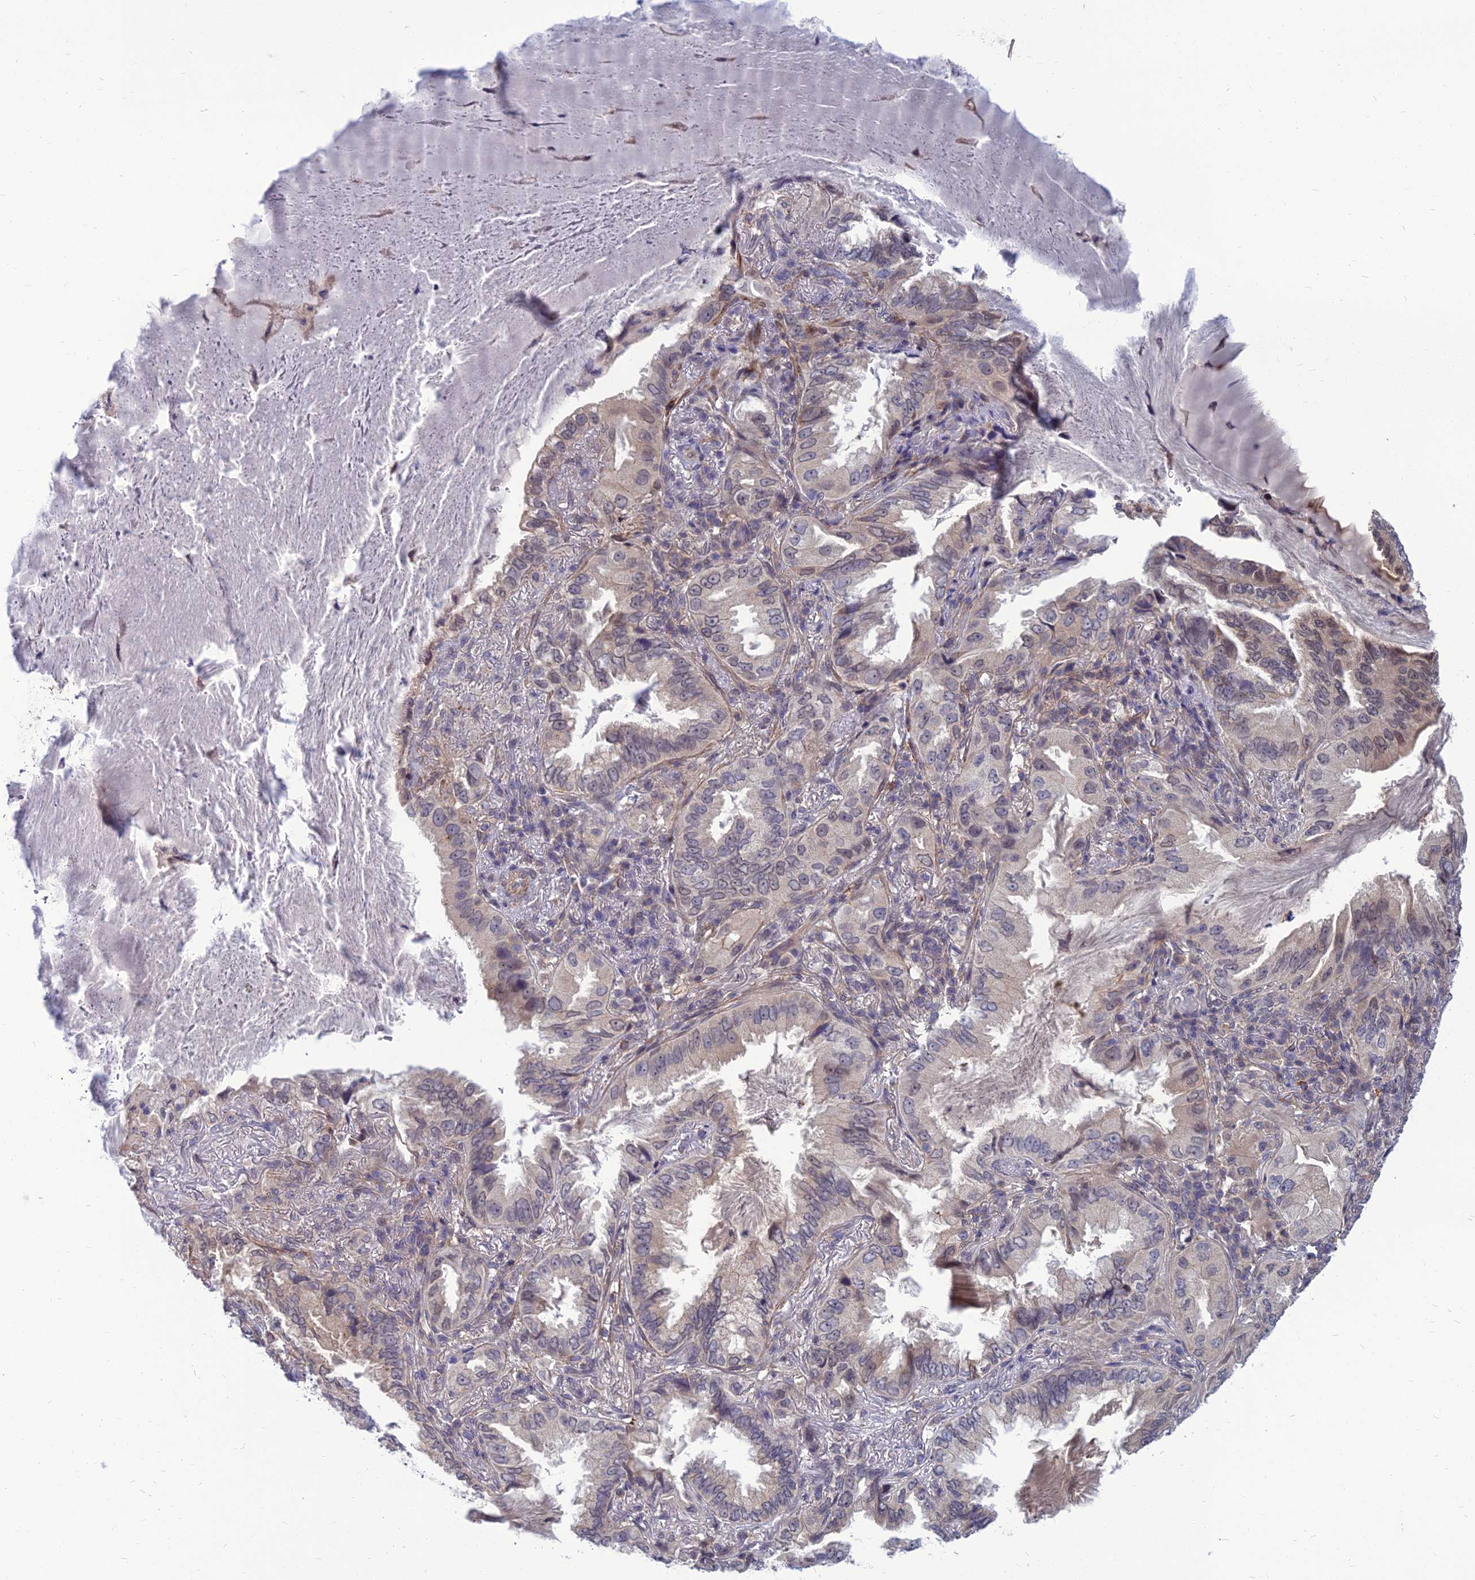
{"staining": {"intensity": "negative", "quantity": "none", "location": "none"}, "tissue": "lung cancer", "cell_type": "Tumor cells", "image_type": "cancer", "snomed": [{"axis": "morphology", "description": "Adenocarcinoma, NOS"}, {"axis": "topography", "description": "Lung"}], "caption": "Tumor cells show no significant protein positivity in adenocarcinoma (lung).", "gene": "OPA3", "patient": {"sex": "female", "age": 69}}